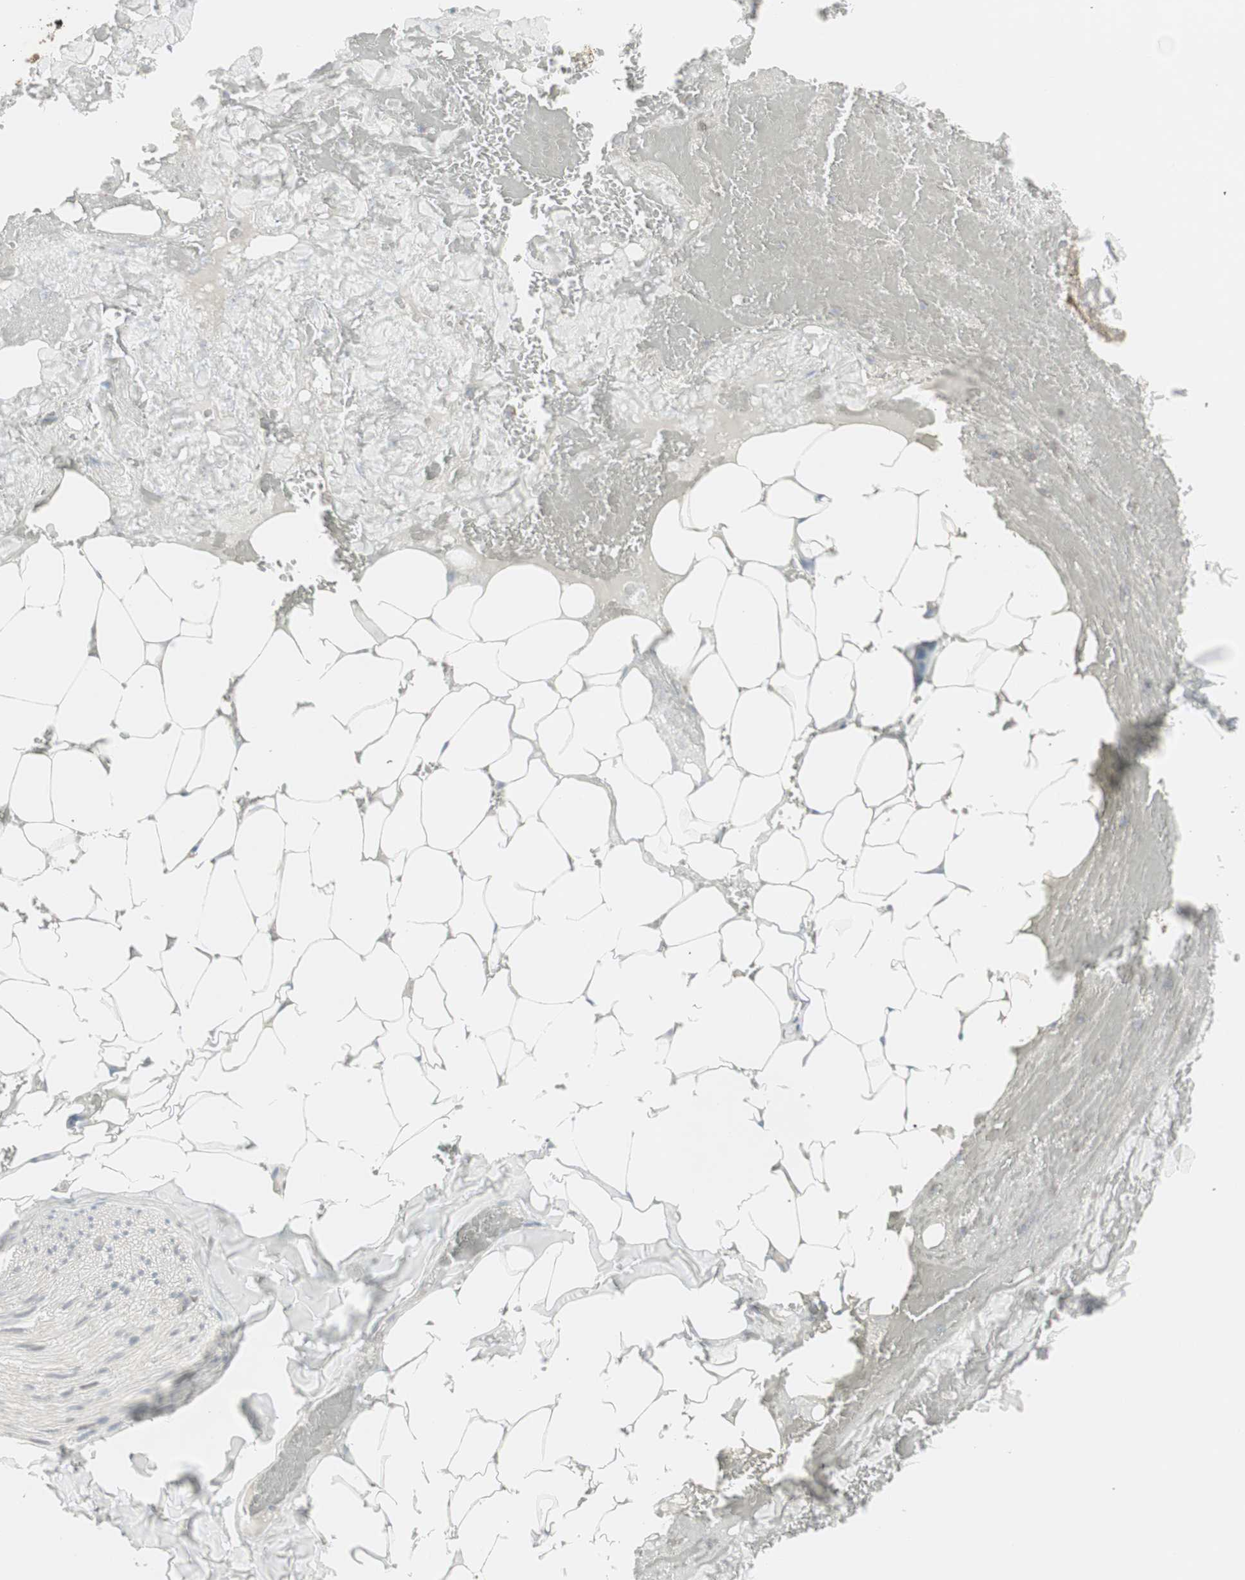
{"staining": {"intensity": "negative", "quantity": "none", "location": "none"}, "tissue": "adipose tissue", "cell_type": "Adipocytes", "image_type": "normal", "snomed": [{"axis": "morphology", "description": "Normal tissue, NOS"}, {"axis": "topography", "description": "Peripheral nerve tissue"}], "caption": "The micrograph shows no significant expression in adipocytes of adipose tissue.", "gene": "MAP4K4", "patient": {"sex": "male", "age": 70}}